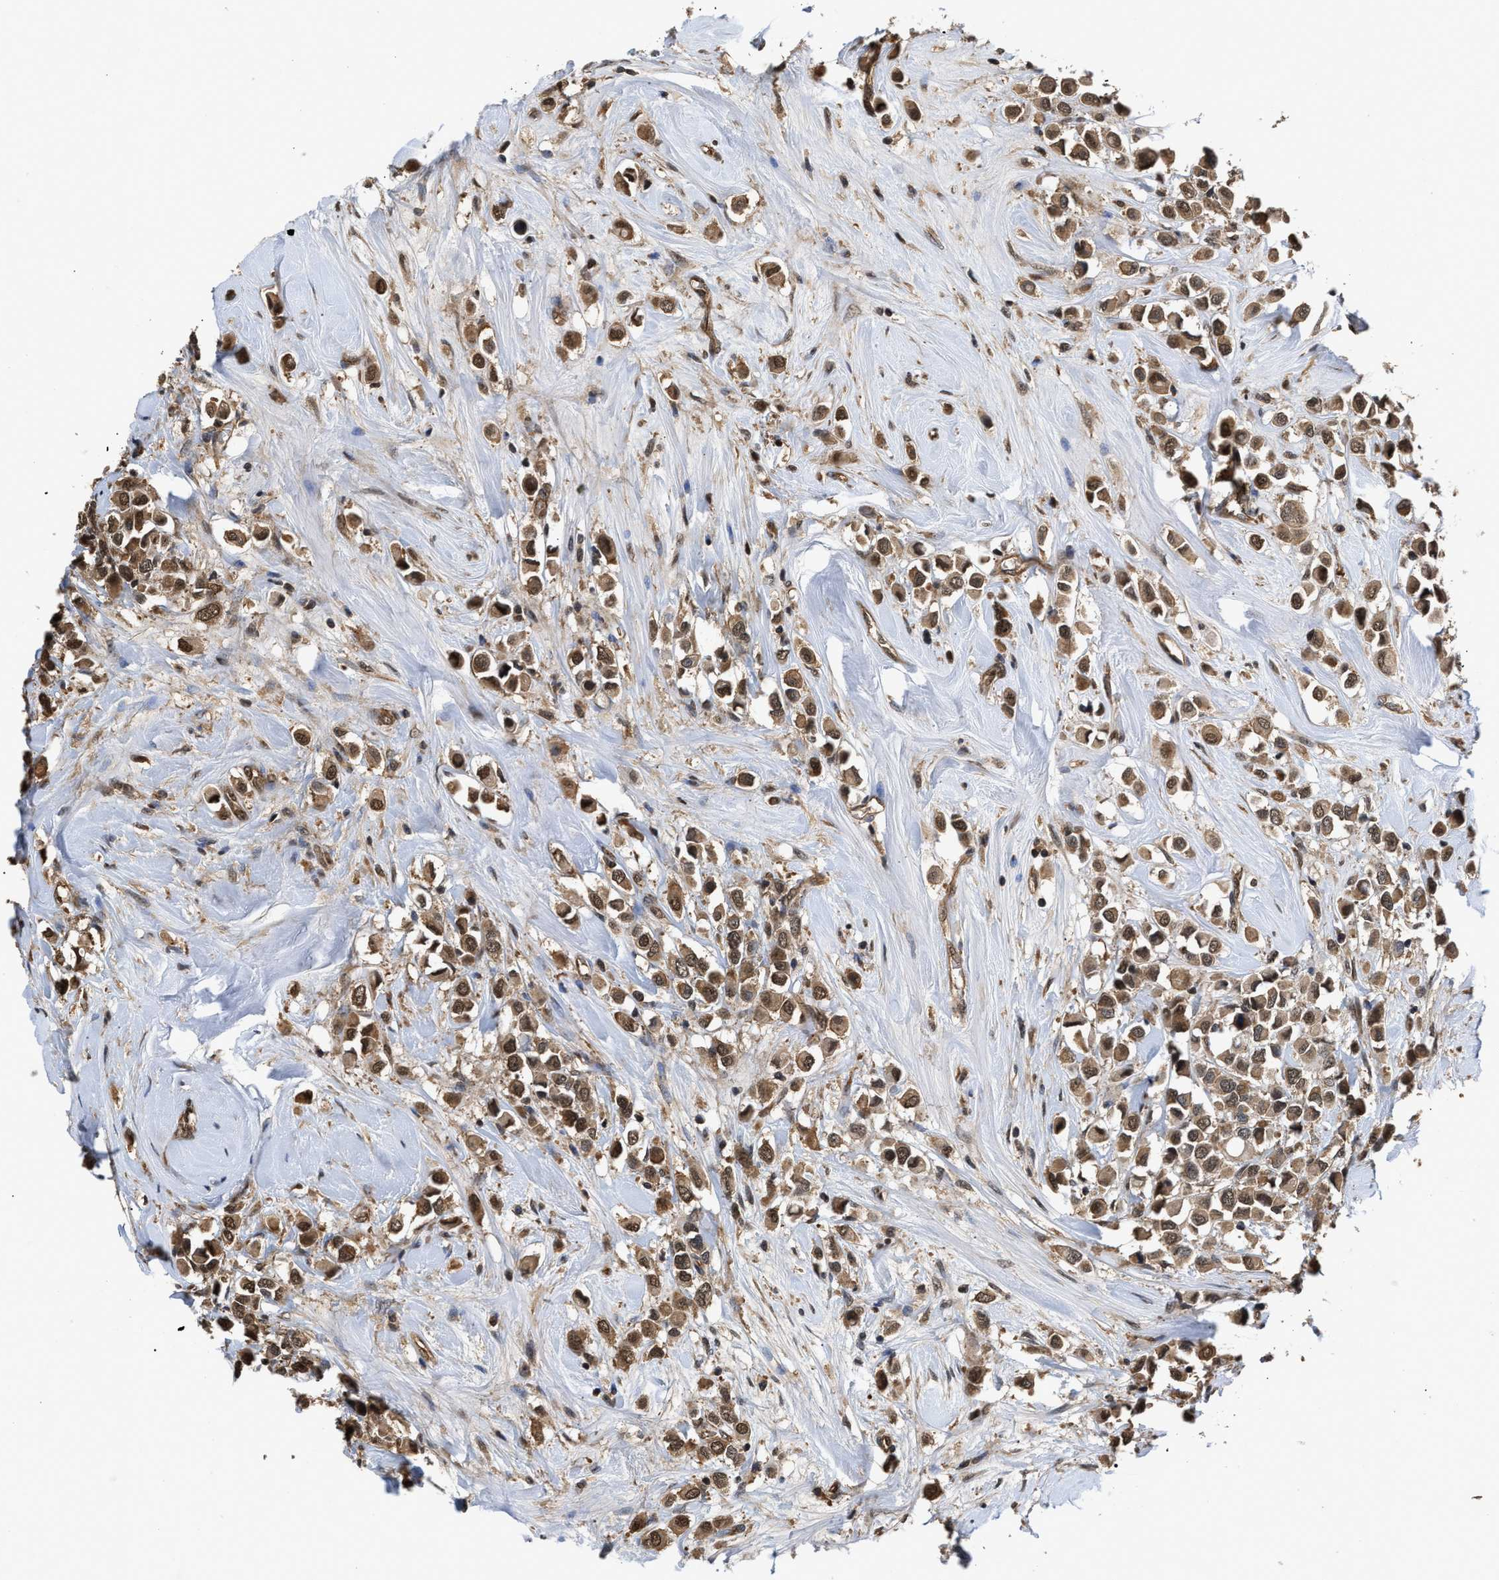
{"staining": {"intensity": "moderate", "quantity": ">75%", "location": "cytoplasmic/membranous,nuclear"}, "tissue": "breast cancer", "cell_type": "Tumor cells", "image_type": "cancer", "snomed": [{"axis": "morphology", "description": "Duct carcinoma"}, {"axis": "topography", "description": "Breast"}], "caption": "Approximately >75% of tumor cells in human intraductal carcinoma (breast) display moderate cytoplasmic/membranous and nuclear protein staining as visualized by brown immunohistochemical staining.", "gene": "SCAI", "patient": {"sex": "female", "age": 61}}